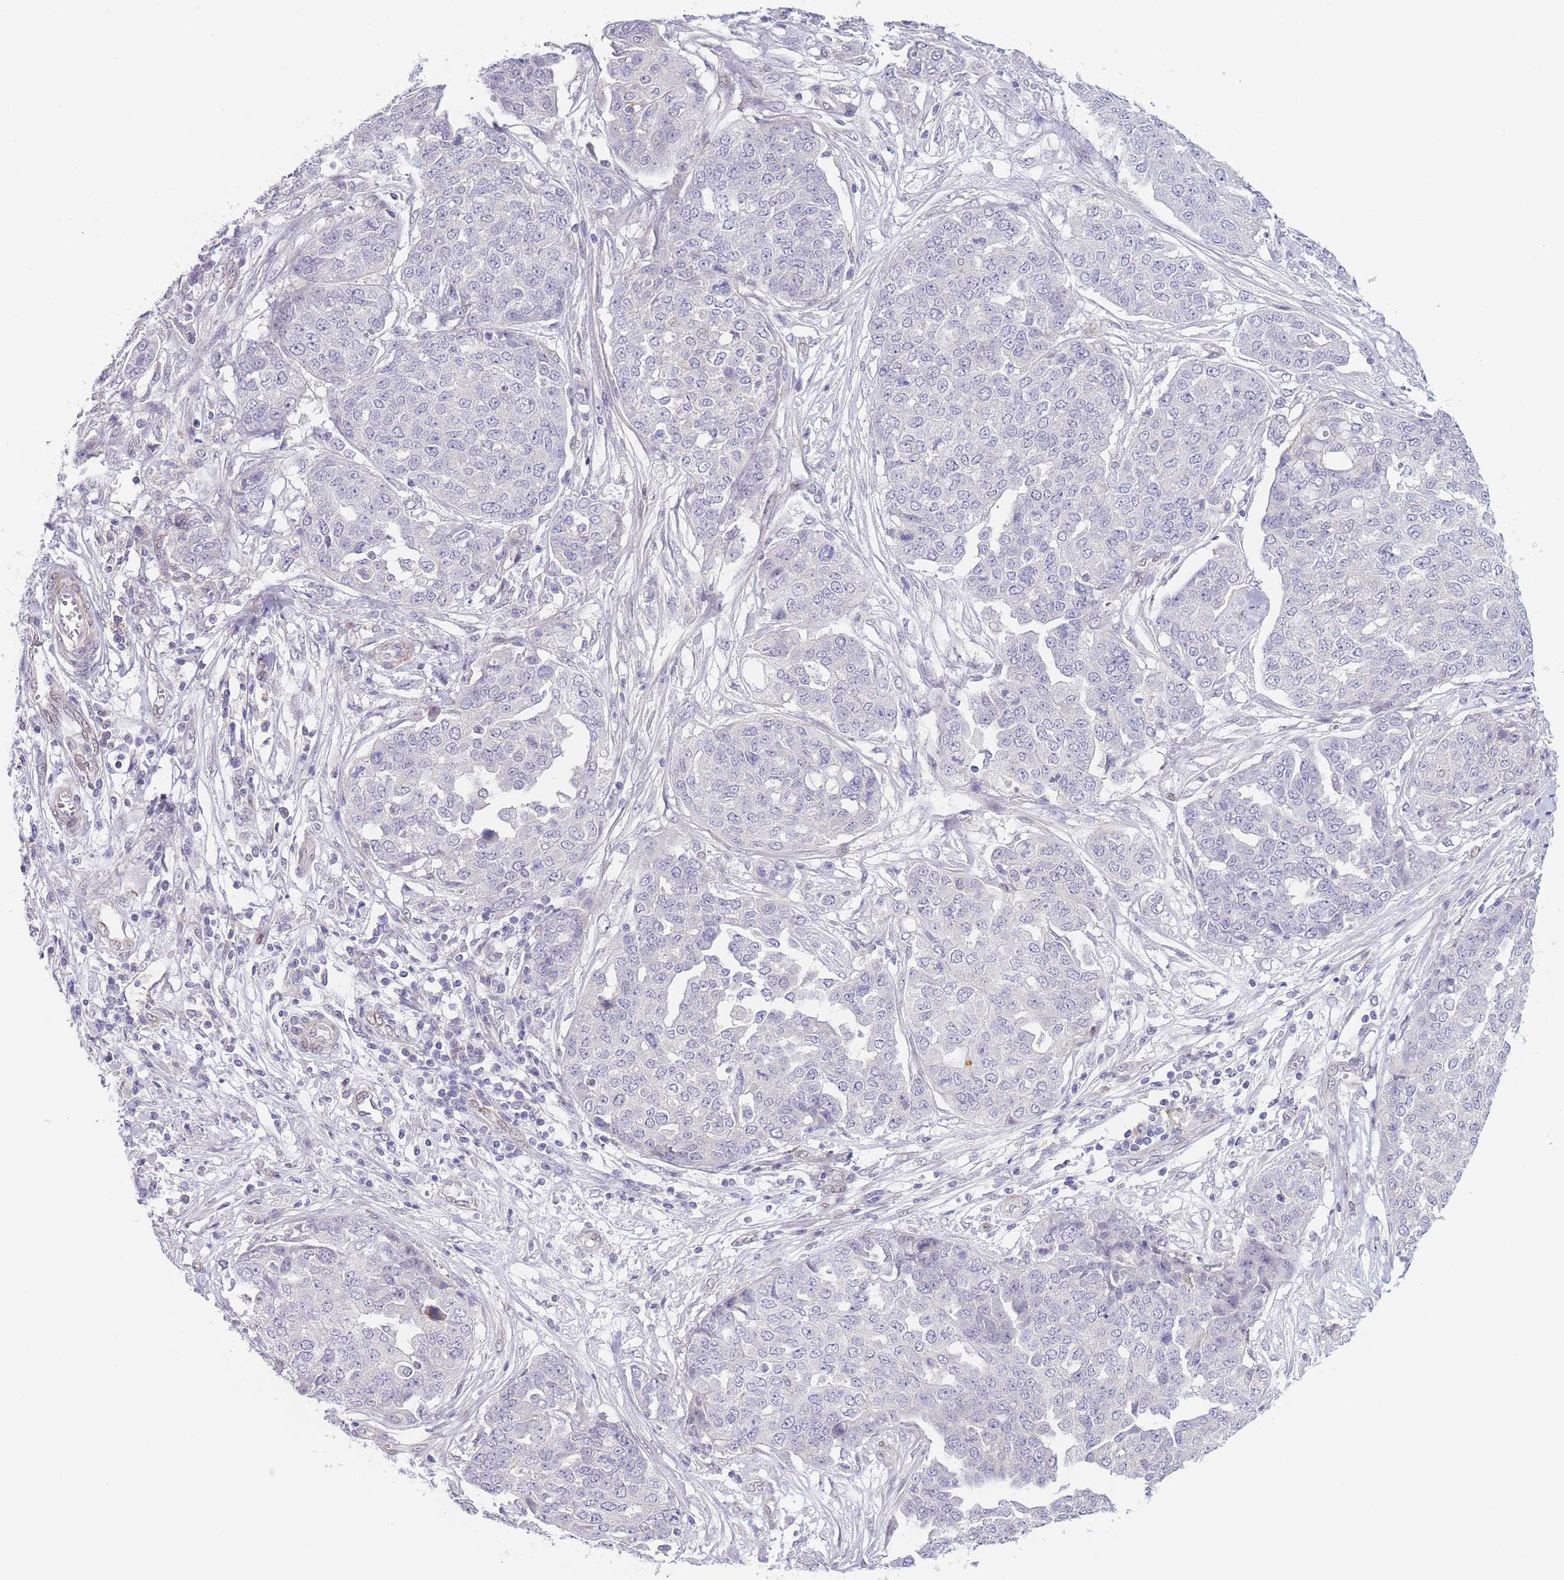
{"staining": {"intensity": "negative", "quantity": "none", "location": "none"}, "tissue": "ovarian cancer", "cell_type": "Tumor cells", "image_type": "cancer", "snomed": [{"axis": "morphology", "description": "Cystadenocarcinoma, serous, NOS"}, {"axis": "topography", "description": "Soft tissue"}, {"axis": "topography", "description": "Ovary"}], "caption": "Serous cystadenocarcinoma (ovarian) stained for a protein using IHC reveals no expression tumor cells.", "gene": "C9orf152", "patient": {"sex": "female", "age": 57}}